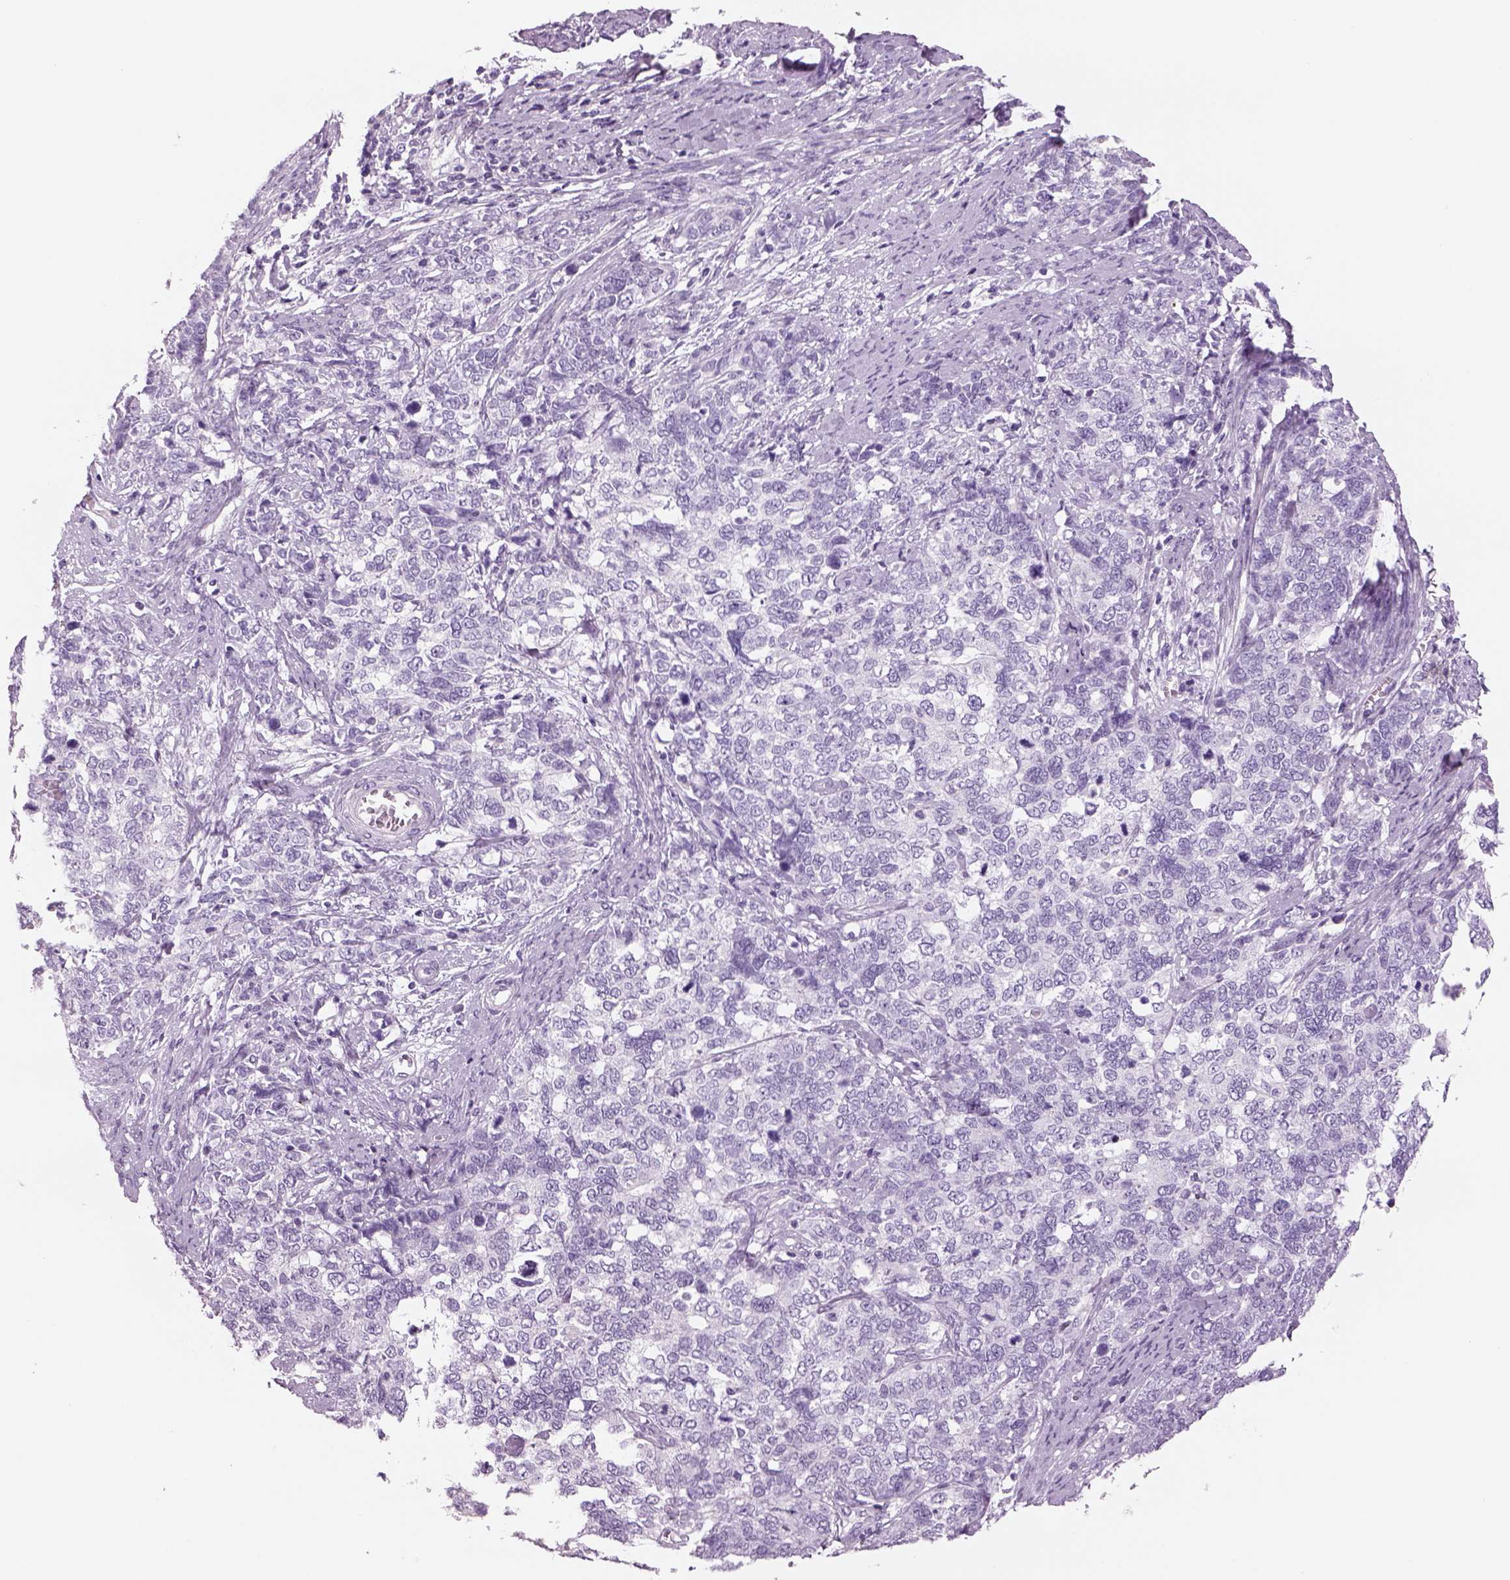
{"staining": {"intensity": "negative", "quantity": "none", "location": "none"}, "tissue": "cervical cancer", "cell_type": "Tumor cells", "image_type": "cancer", "snomed": [{"axis": "morphology", "description": "Squamous cell carcinoma, NOS"}, {"axis": "topography", "description": "Cervix"}], "caption": "Immunohistochemistry of human cervical squamous cell carcinoma reveals no positivity in tumor cells.", "gene": "RHO", "patient": {"sex": "female", "age": 63}}